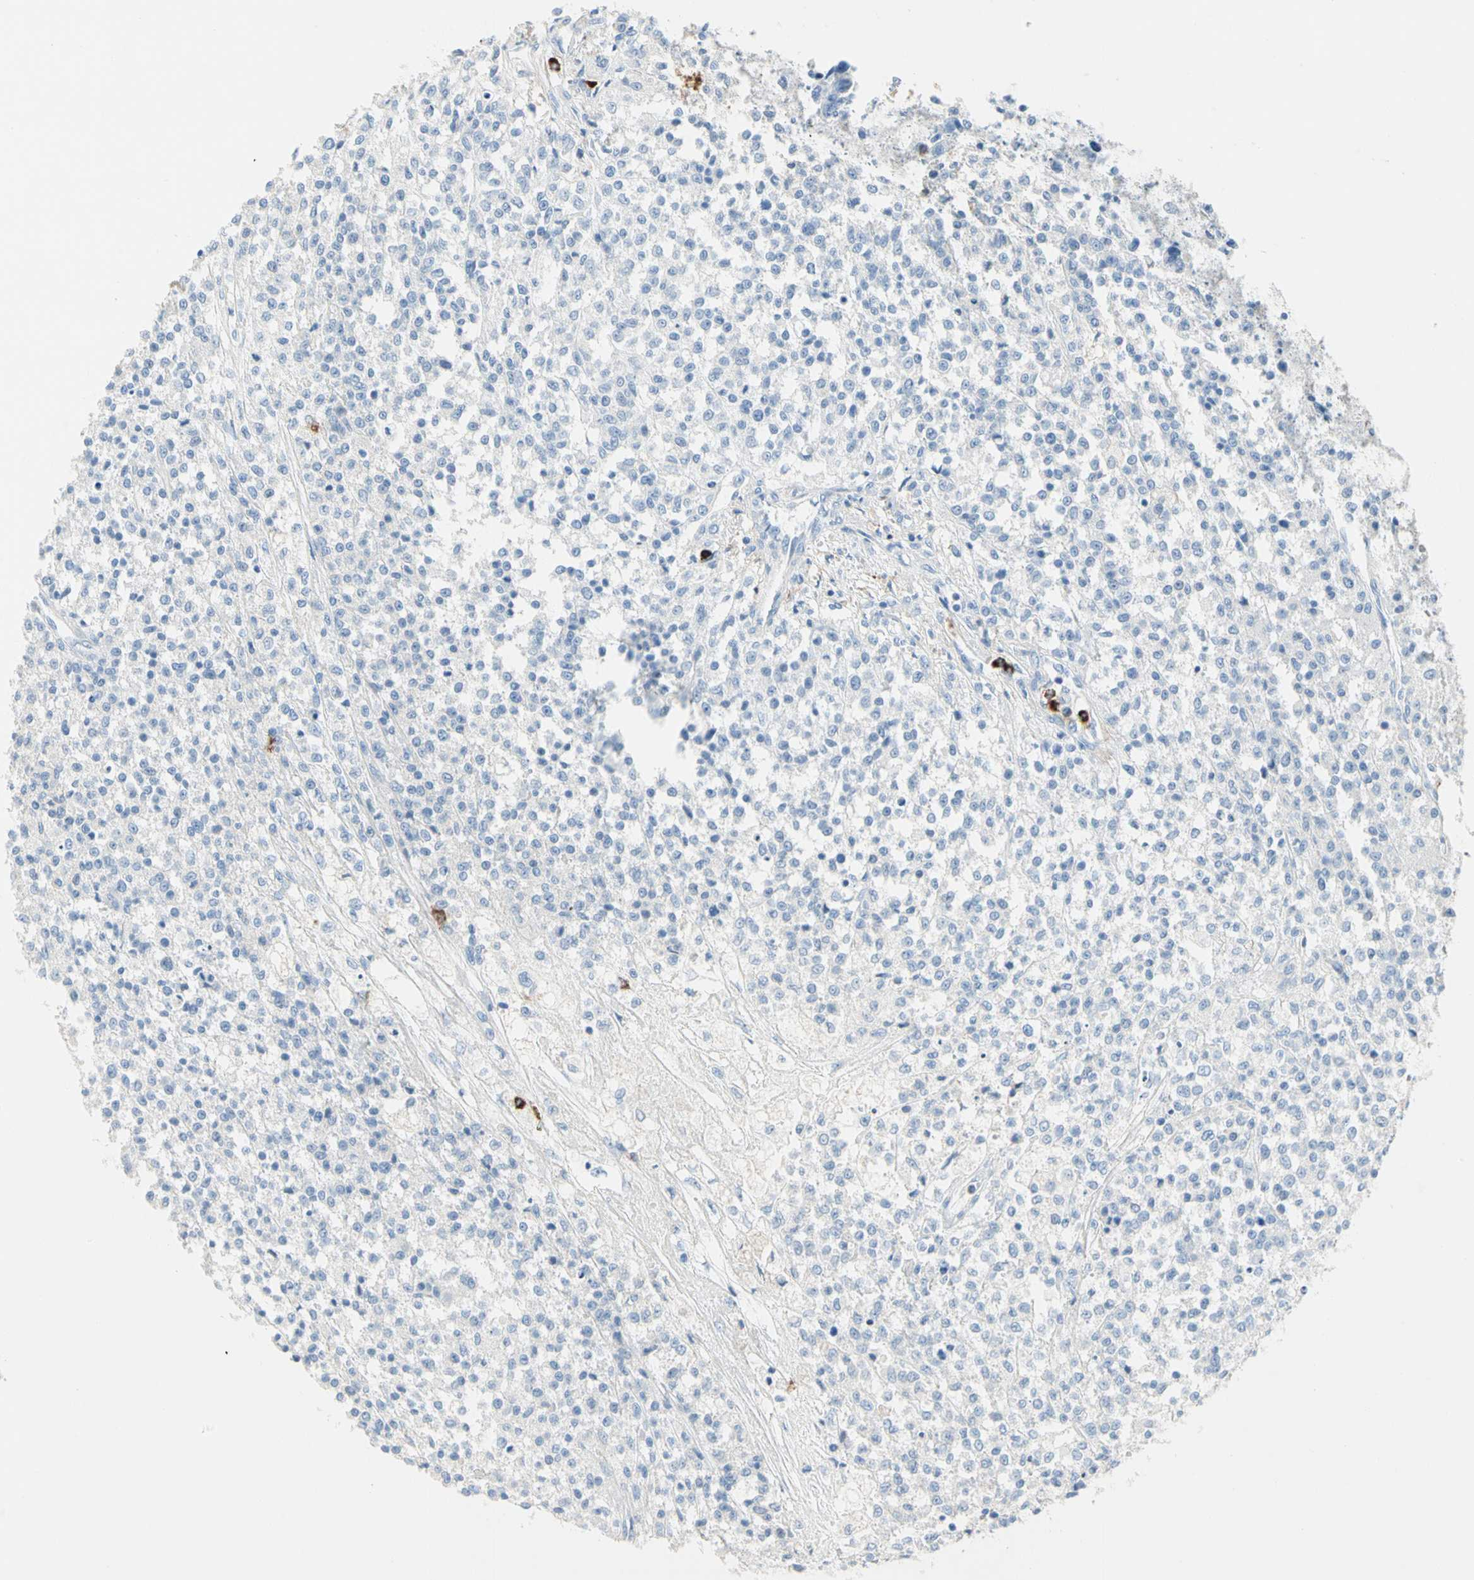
{"staining": {"intensity": "negative", "quantity": "none", "location": "none"}, "tissue": "testis cancer", "cell_type": "Tumor cells", "image_type": "cancer", "snomed": [{"axis": "morphology", "description": "Seminoma, NOS"}, {"axis": "topography", "description": "Testis"}], "caption": "This photomicrograph is of testis cancer stained with IHC to label a protein in brown with the nuclei are counter-stained blue. There is no positivity in tumor cells.", "gene": "CLEC4A", "patient": {"sex": "male", "age": 59}}